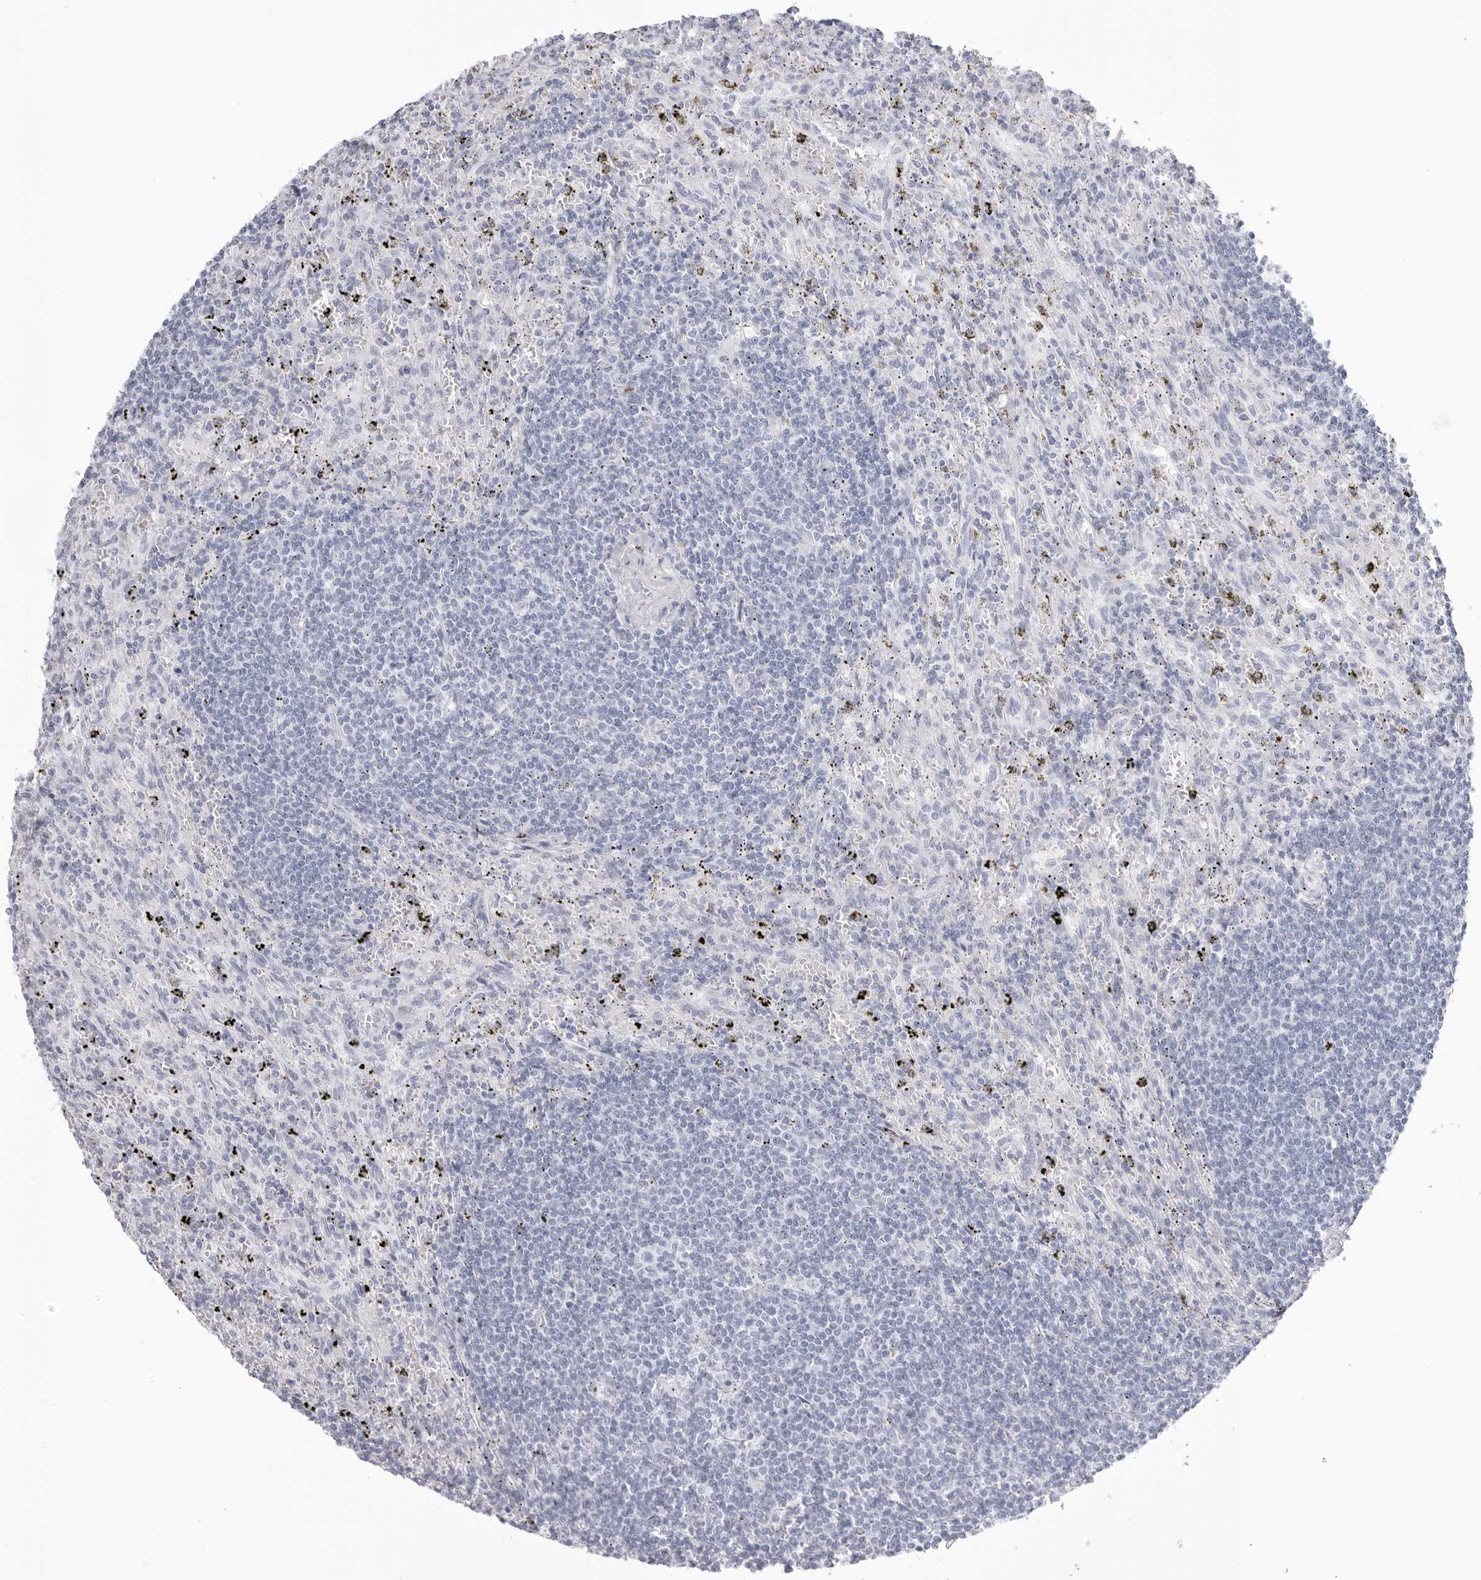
{"staining": {"intensity": "negative", "quantity": "none", "location": "none"}, "tissue": "lymphoma", "cell_type": "Tumor cells", "image_type": "cancer", "snomed": [{"axis": "morphology", "description": "Malignant lymphoma, non-Hodgkin's type, Low grade"}, {"axis": "topography", "description": "Spleen"}], "caption": "Histopathology image shows no protein staining in tumor cells of lymphoma tissue. (Stains: DAB immunohistochemistry with hematoxylin counter stain, Microscopy: brightfield microscopy at high magnification).", "gene": "KLK9", "patient": {"sex": "male", "age": 76}}